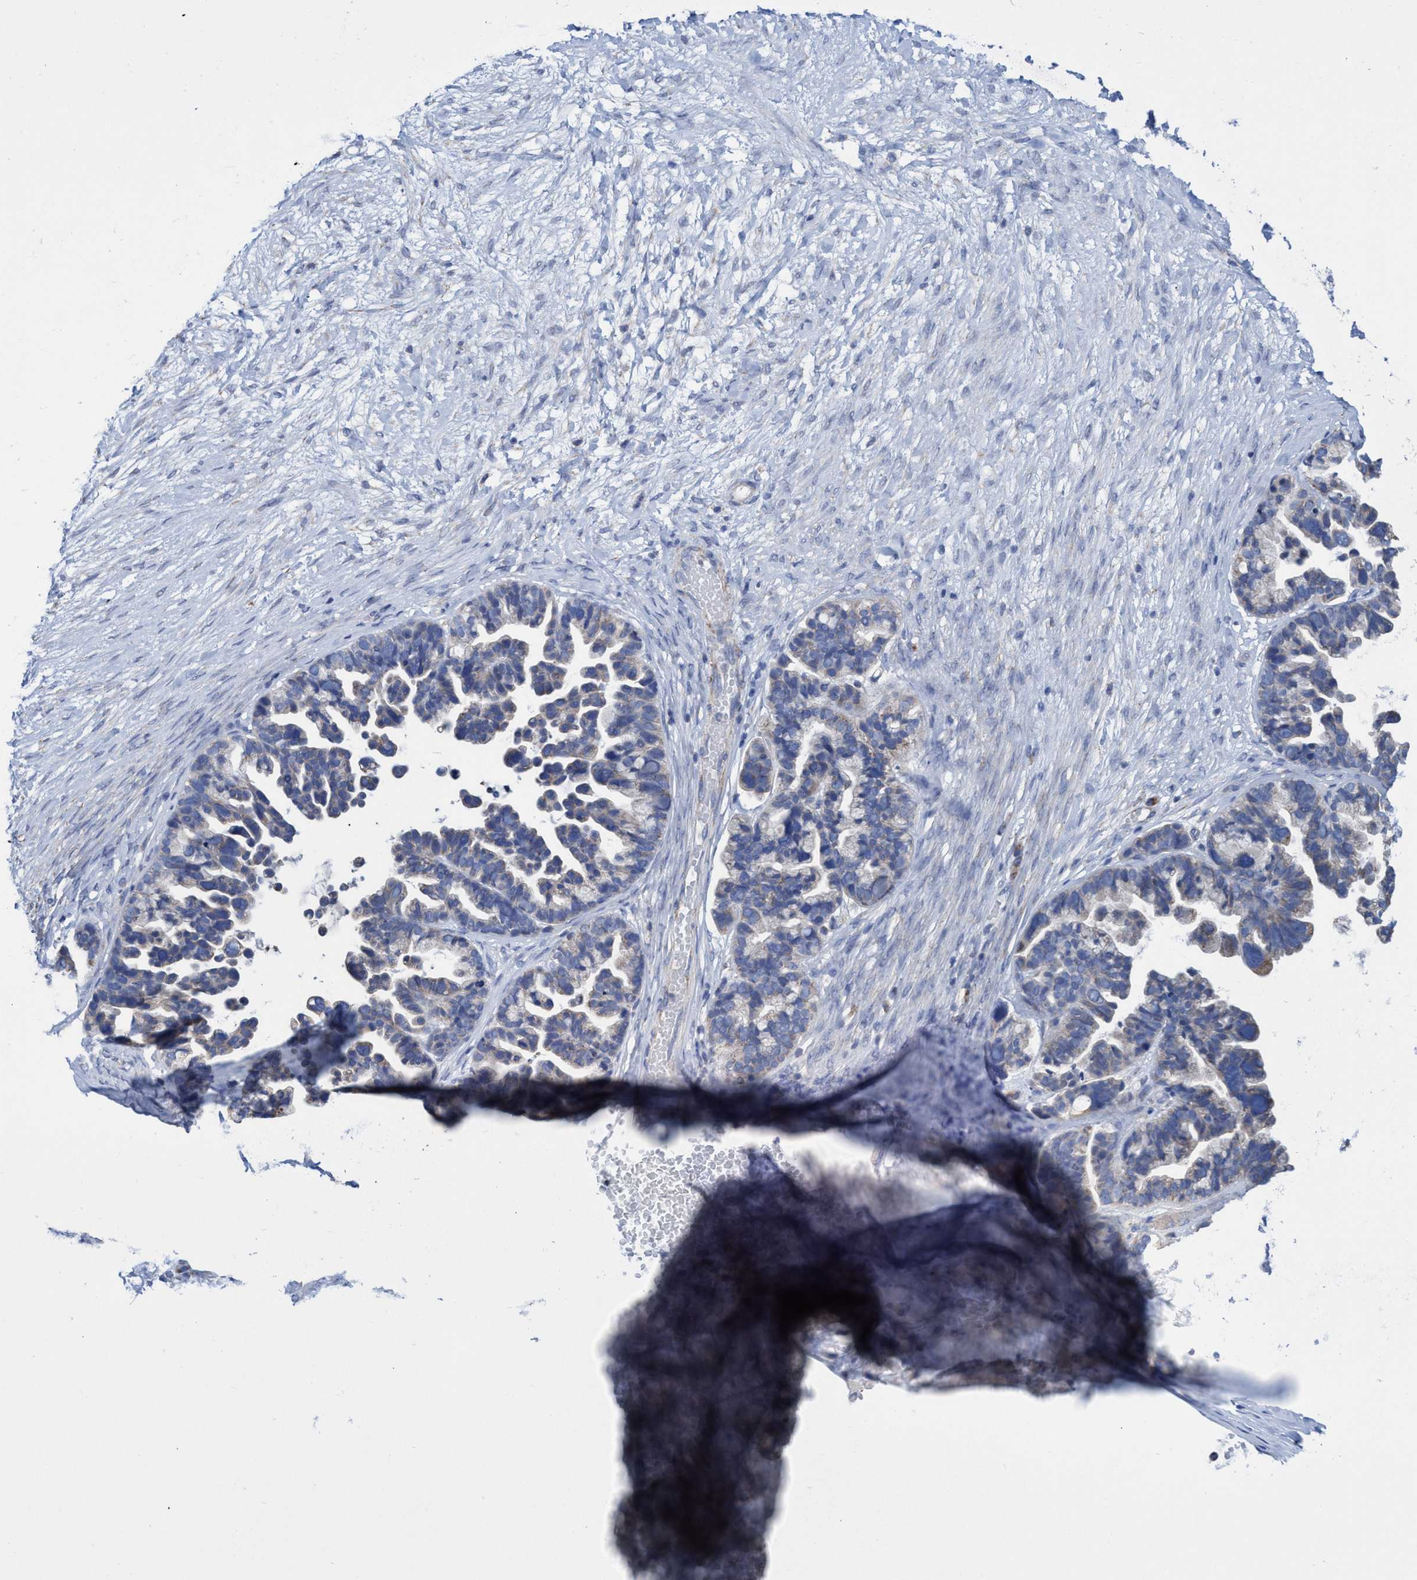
{"staining": {"intensity": "weak", "quantity": "<25%", "location": "cytoplasmic/membranous"}, "tissue": "ovarian cancer", "cell_type": "Tumor cells", "image_type": "cancer", "snomed": [{"axis": "morphology", "description": "Cystadenocarcinoma, serous, NOS"}, {"axis": "topography", "description": "Ovary"}], "caption": "Immunohistochemistry (IHC) photomicrograph of neoplastic tissue: ovarian serous cystadenocarcinoma stained with DAB (3,3'-diaminobenzidine) shows no significant protein positivity in tumor cells.", "gene": "ZNF750", "patient": {"sex": "female", "age": 56}}